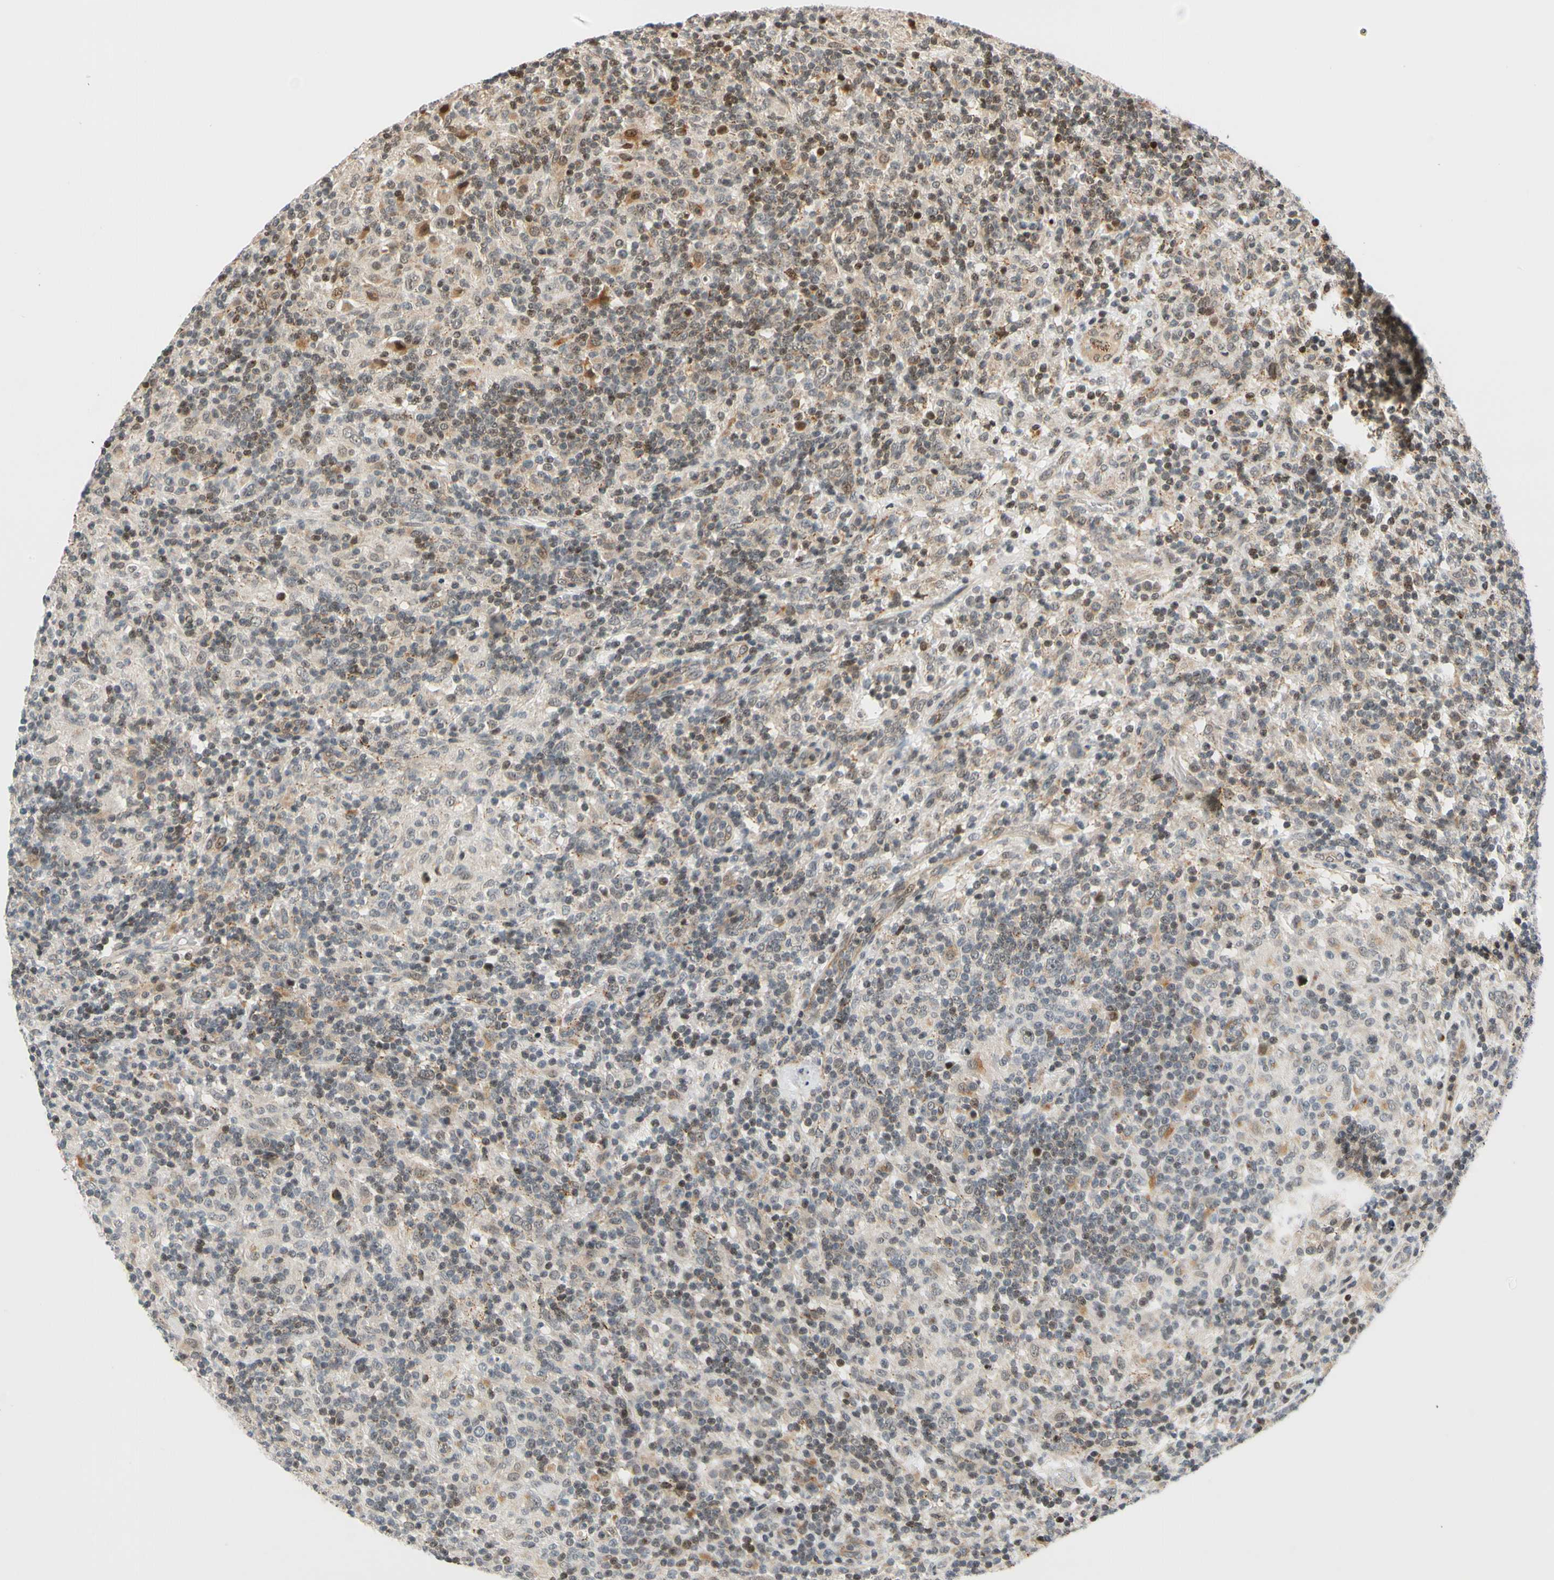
{"staining": {"intensity": "weak", "quantity": ">75%", "location": "nuclear"}, "tissue": "lymphoma", "cell_type": "Tumor cells", "image_type": "cancer", "snomed": [{"axis": "morphology", "description": "Hodgkin's disease, NOS"}, {"axis": "topography", "description": "Lymph node"}], "caption": "Lymphoma was stained to show a protein in brown. There is low levels of weak nuclear positivity in approximately >75% of tumor cells. The staining was performed using DAB to visualize the protein expression in brown, while the nuclei were stained in blue with hematoxylin (Magnification: 20x).", "gene": "CDK7", "patient": {"sex": "male", "age": 70}}